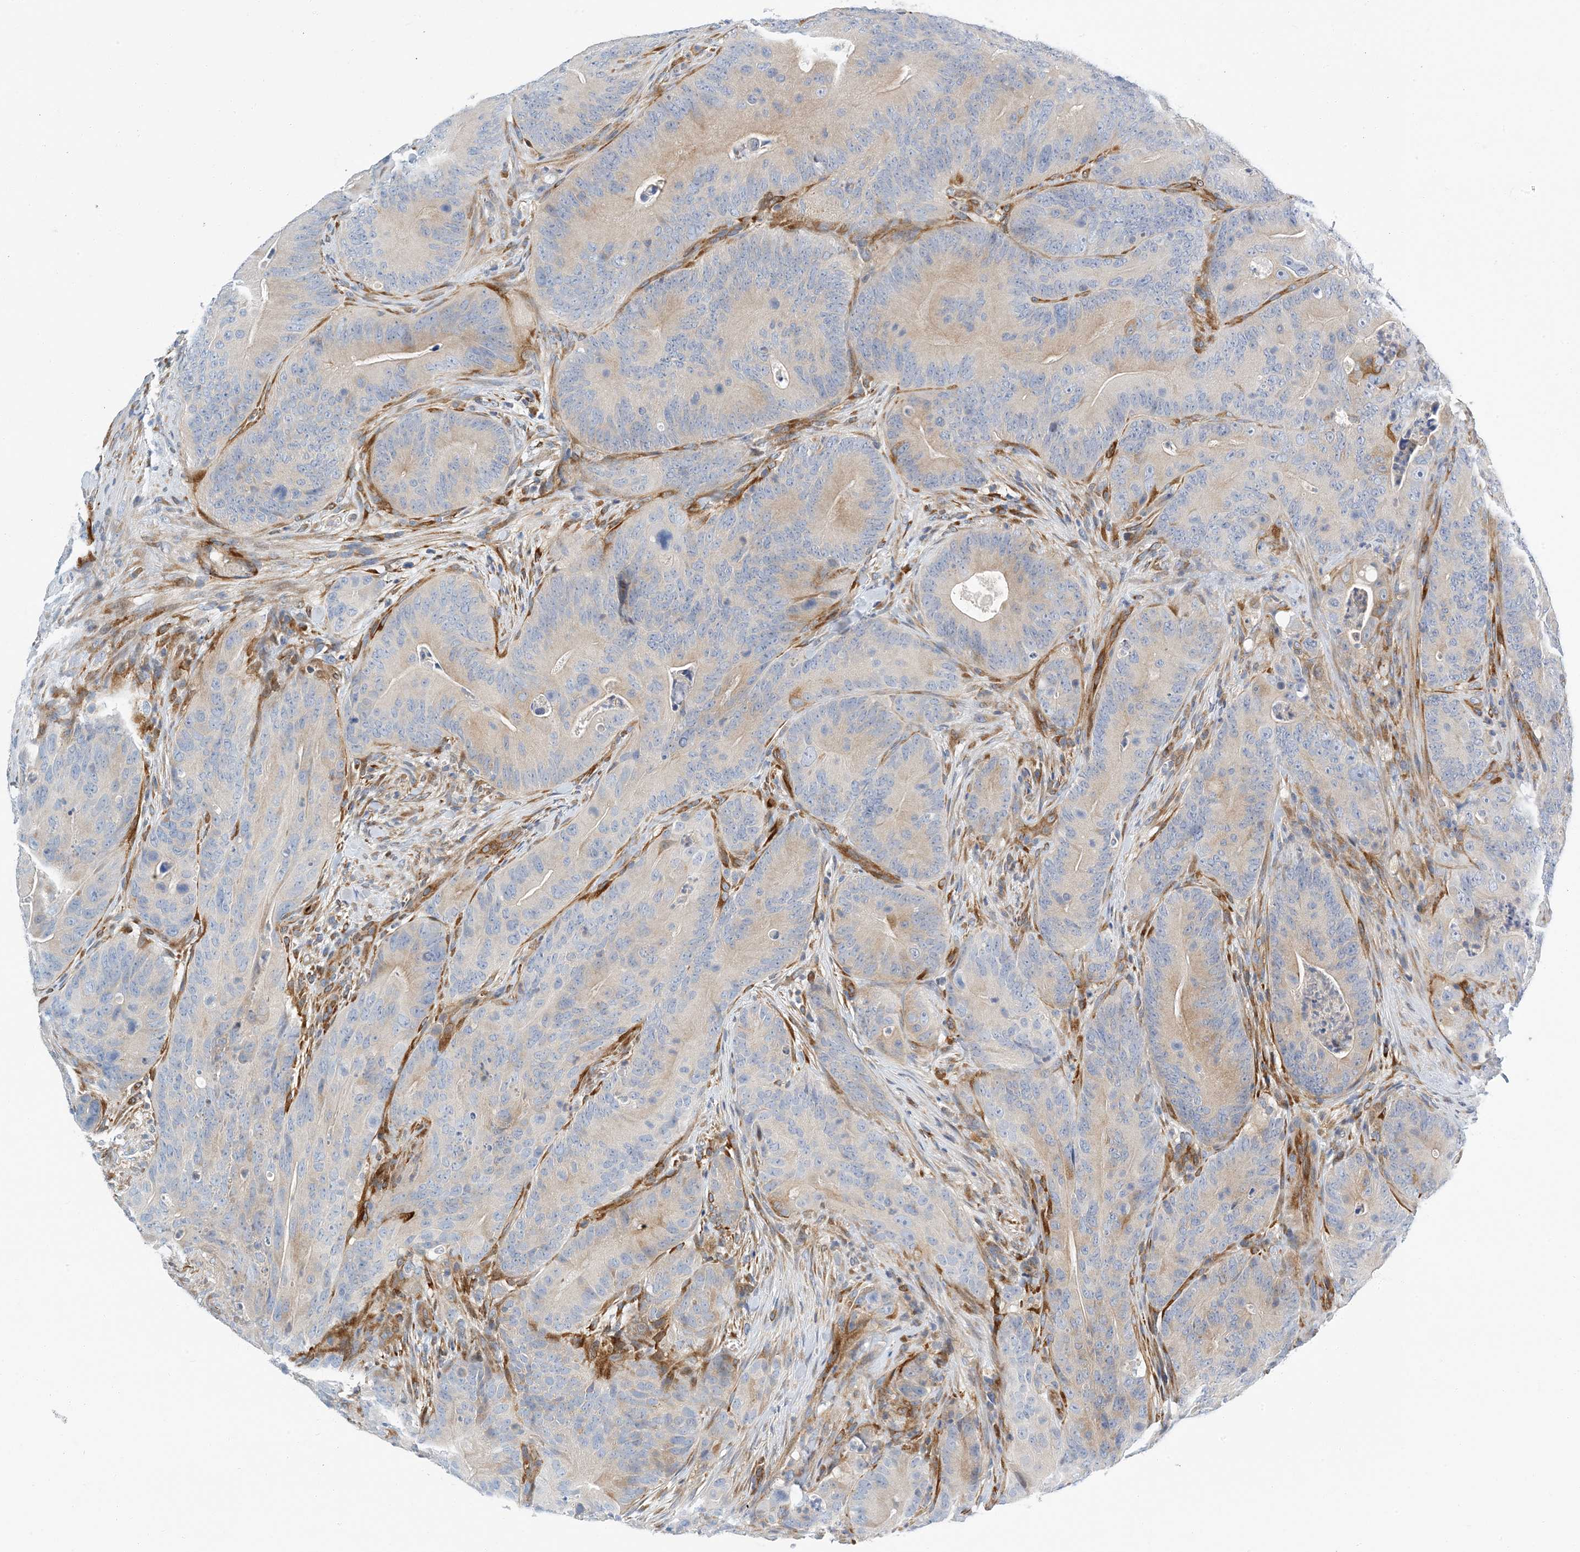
{"staining": {"intensity": "weak", "quantity": "<25%", "location": "cytoplasmic/membranous"}, "tissue": "colorectal cancer", "cell_type": "Tumor cells", "image_type": "cancer", "snomed": [{"axis": "morphology", "description": "Normal tissue, NOS"}, {"axis": "topography", "description": "Colon"}], "caption": "Image shows no significant protein staining in tumor cells of colorectal cancer.", "gene": "PCDHA2", "patient": {"sex": "female", "age": 82}}